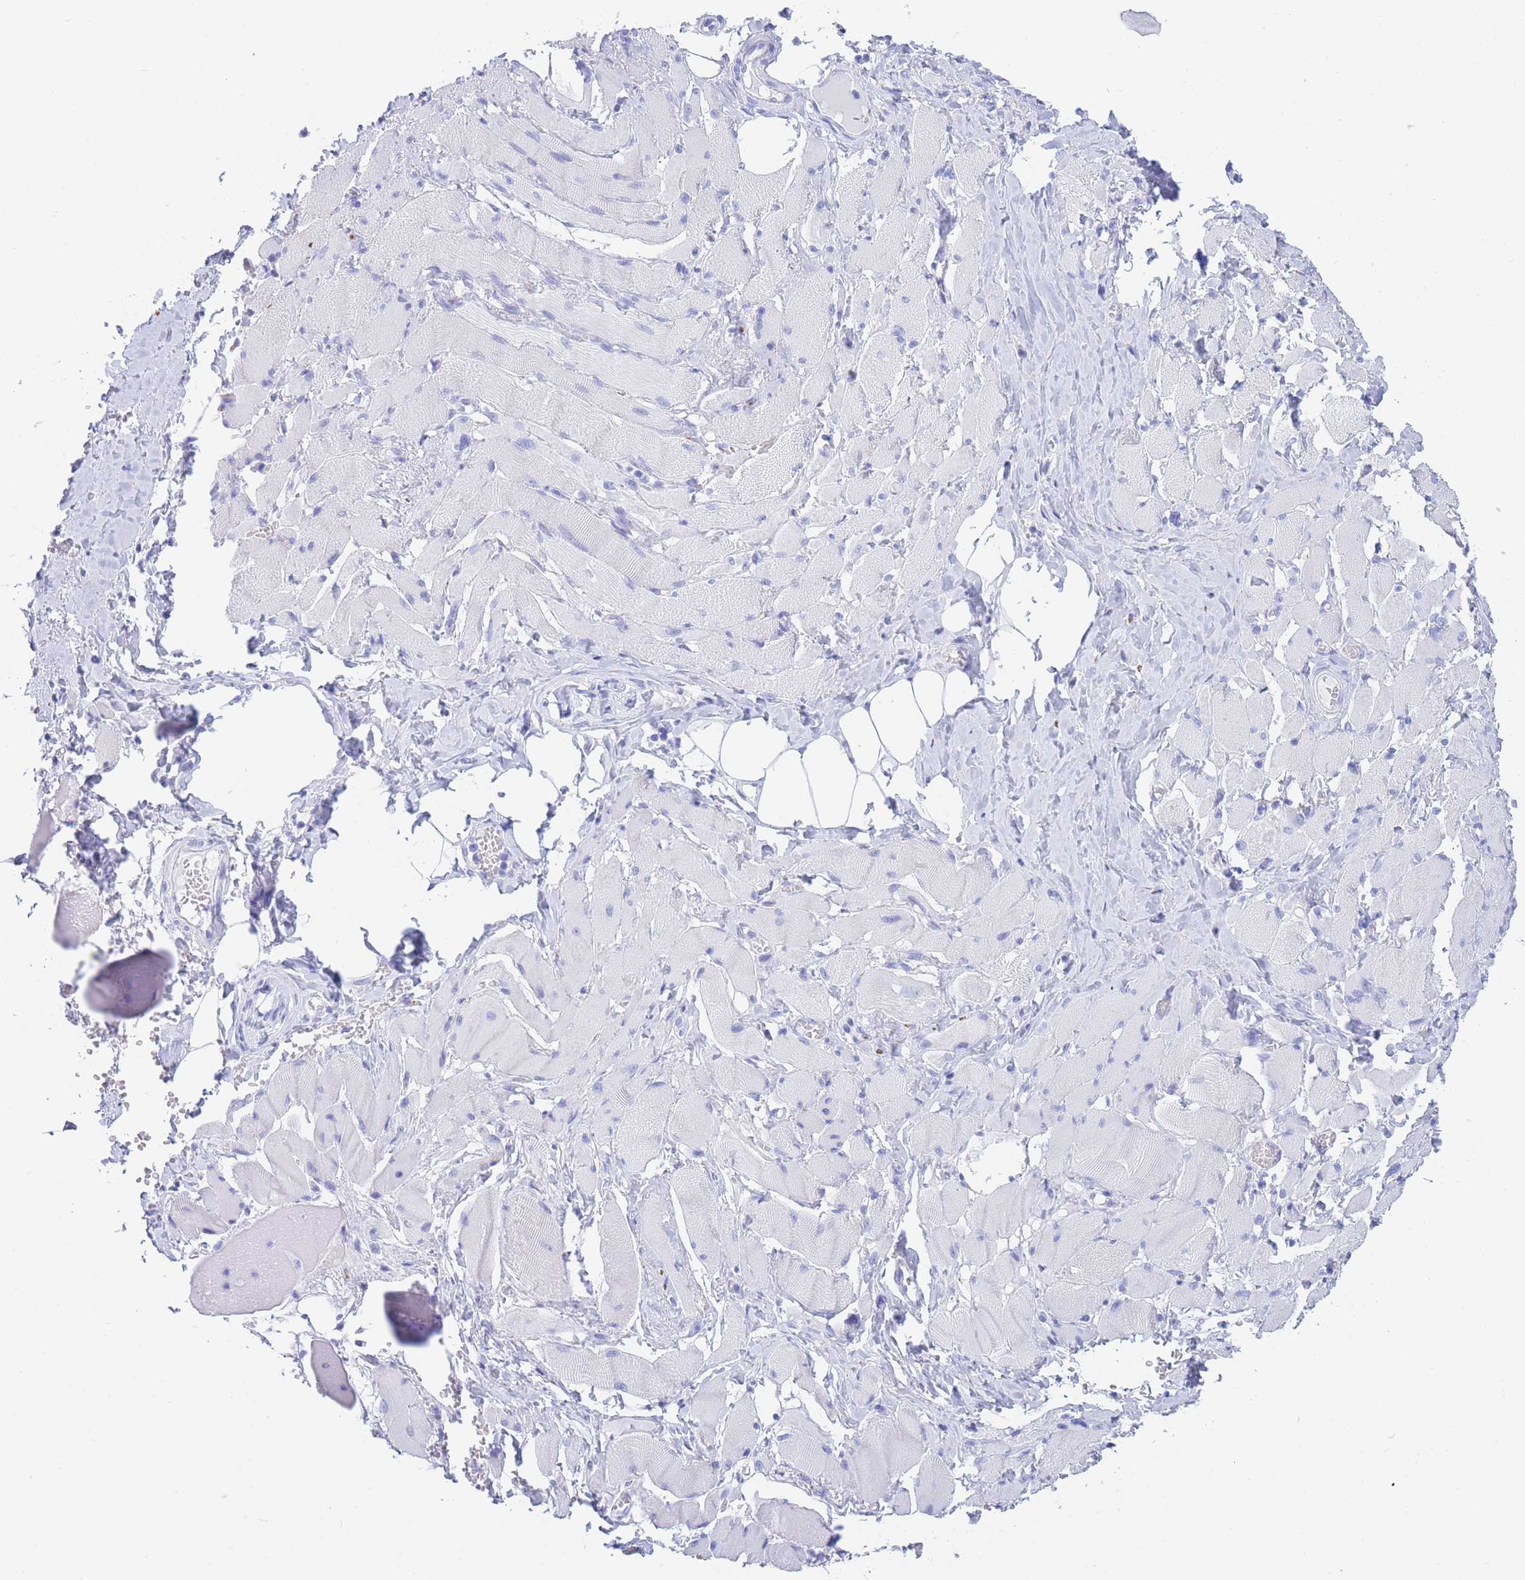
{"staining": {"intensity": "negative", "quantity": "none", "location": "none"}, "tissue": "skeletal muscle", "cell_type": "Myocytes", "image_type": "normal", "snomed": [{"axis": "morphology", "description": "Normal tissue, NOS"}, {"axis": "morphology", "description": "Basal cell carcinoma"}, {"axis": "topography", "description": "Skeletal muscle"}], "caption": "The histopathology image exhibits no significant expression in myocytes of skeletal muscle.", "gene": "FAM3C", "patient": {"sex": "female", "age": 64}}